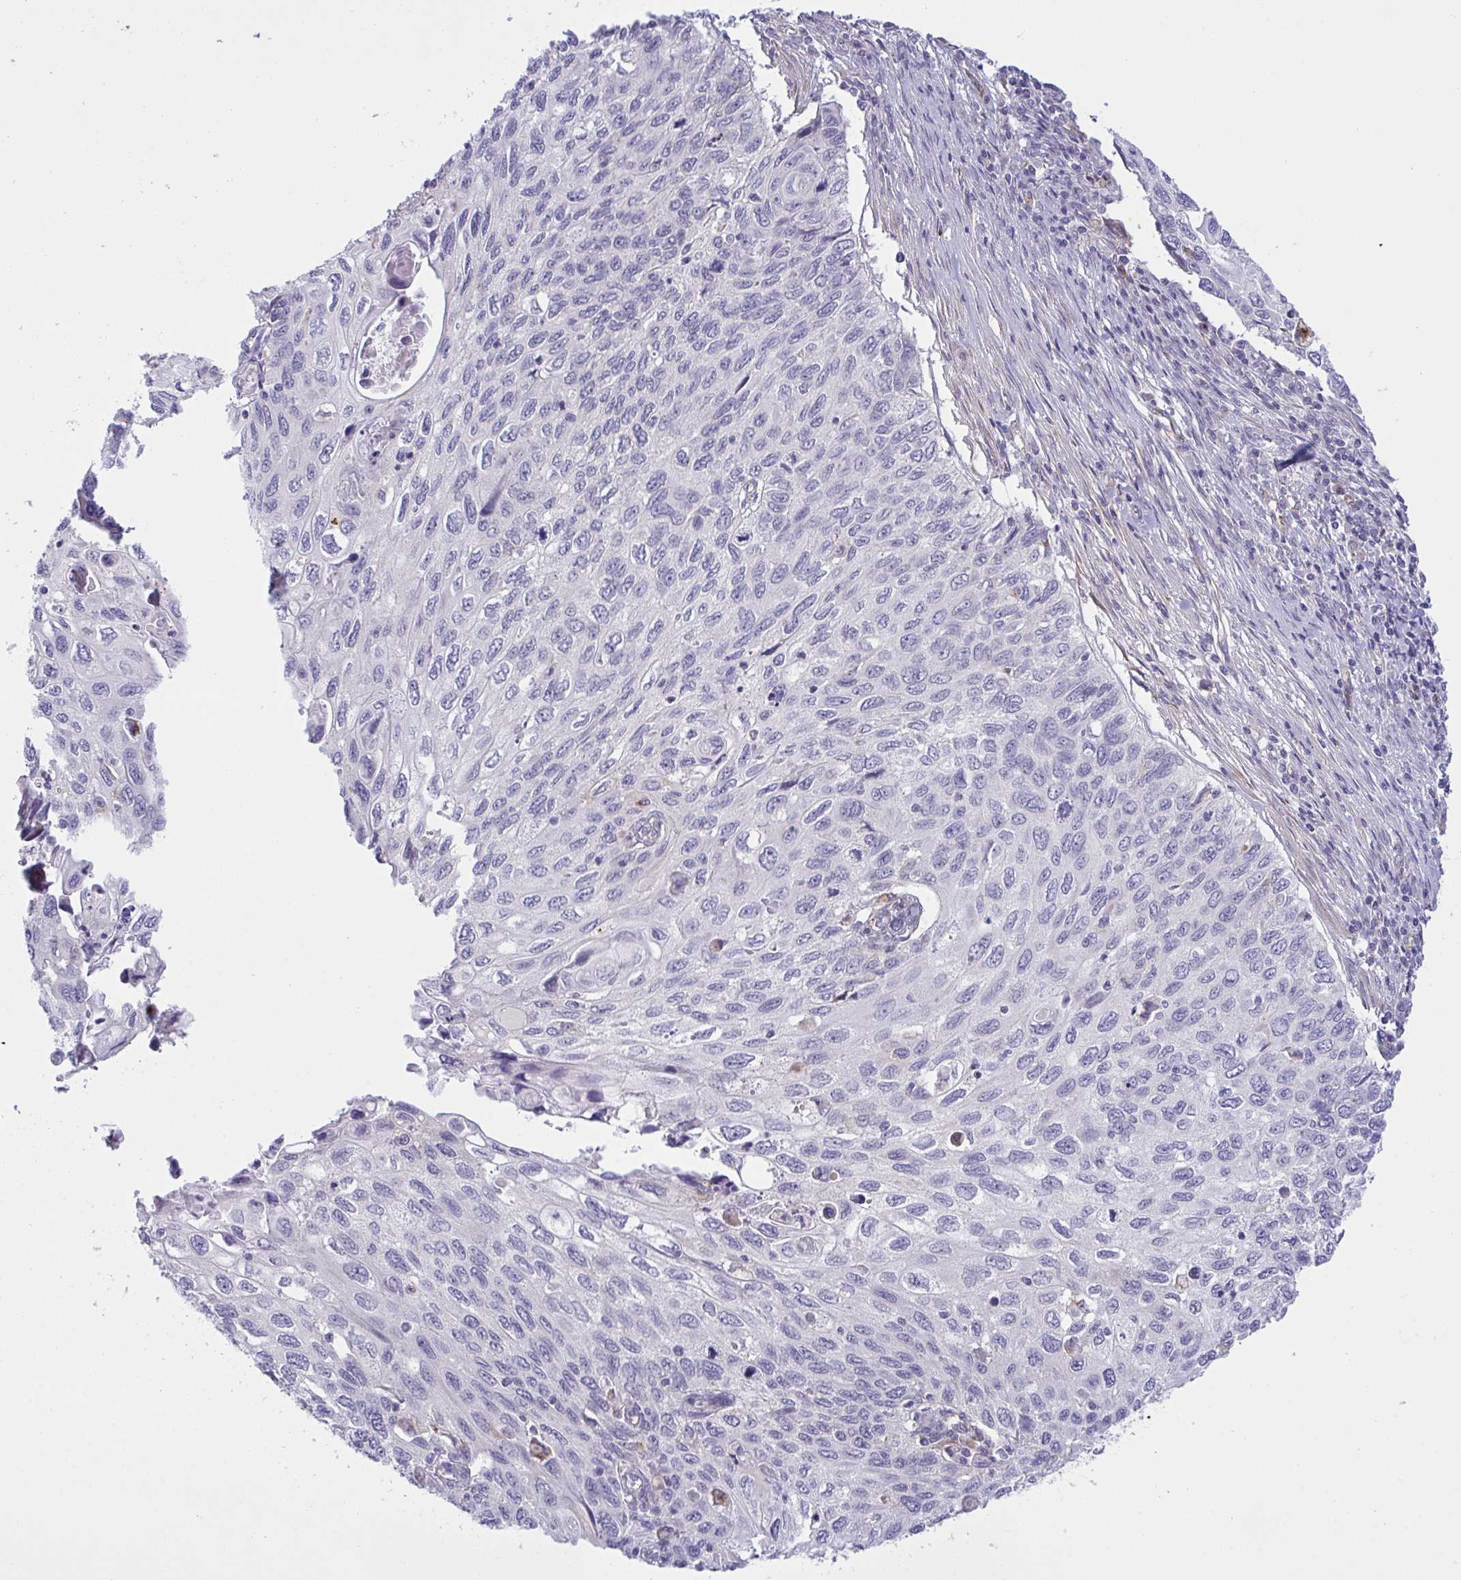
{"staining": {"intensity": "negative", "quantity": "none", "location": "none"}, "tissue": "cervical cancer", "cell_type": "Tumor cells", "image_type": "cancer", "snomed": [{"axis": "morphology", "description": "Squamous cell carcinoma, NOS"}, {"axis": "topography", "description": "Cervix"}], "caption": "The histopathology image shows no significant staining in tumor cells of cervical cancer (squamous cell carcinoma).", "gene": "DCBLD1", "patient": {"sex": "female", "age": 70}}